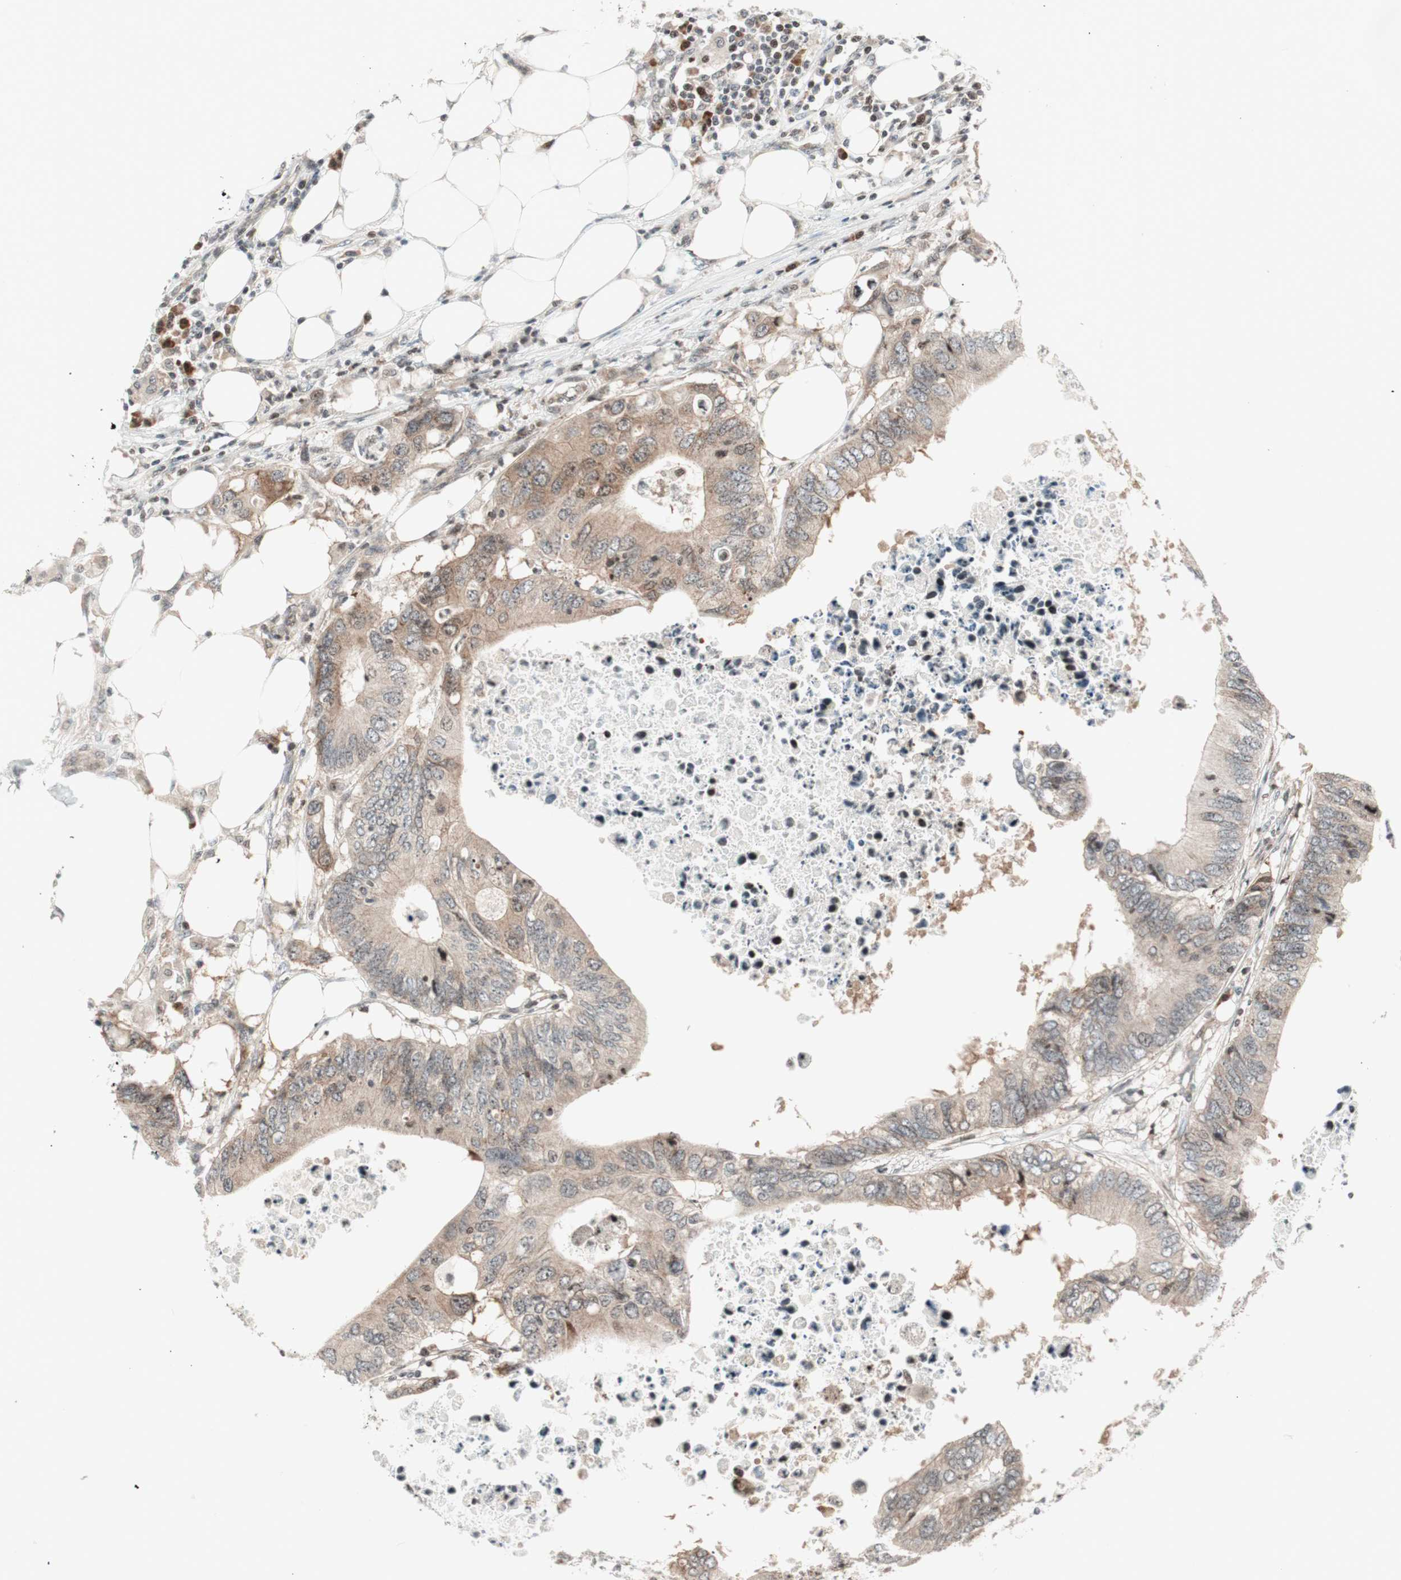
{"staining": {"intensity": "weak", "quantity": ">75%", "location": "cytoplasmic/membranous"}, "tissue": "colorectal cancer", "cell_type": "Tumor cells", "image_type": "cancer", "snomed": [{"axis": "morphology", "description": "Adenocarcinoma, NOS"}, {"axis": "topography", "description": "Colon"}], "caption": "Human adenocarcinoma (colorectal) stained with a brown dye shows weak cytoplasmic/membranous positive staining in about >75% of tumor cells.", "gene": "TPT1", "patient": {"sex": "male", "age": 71}}